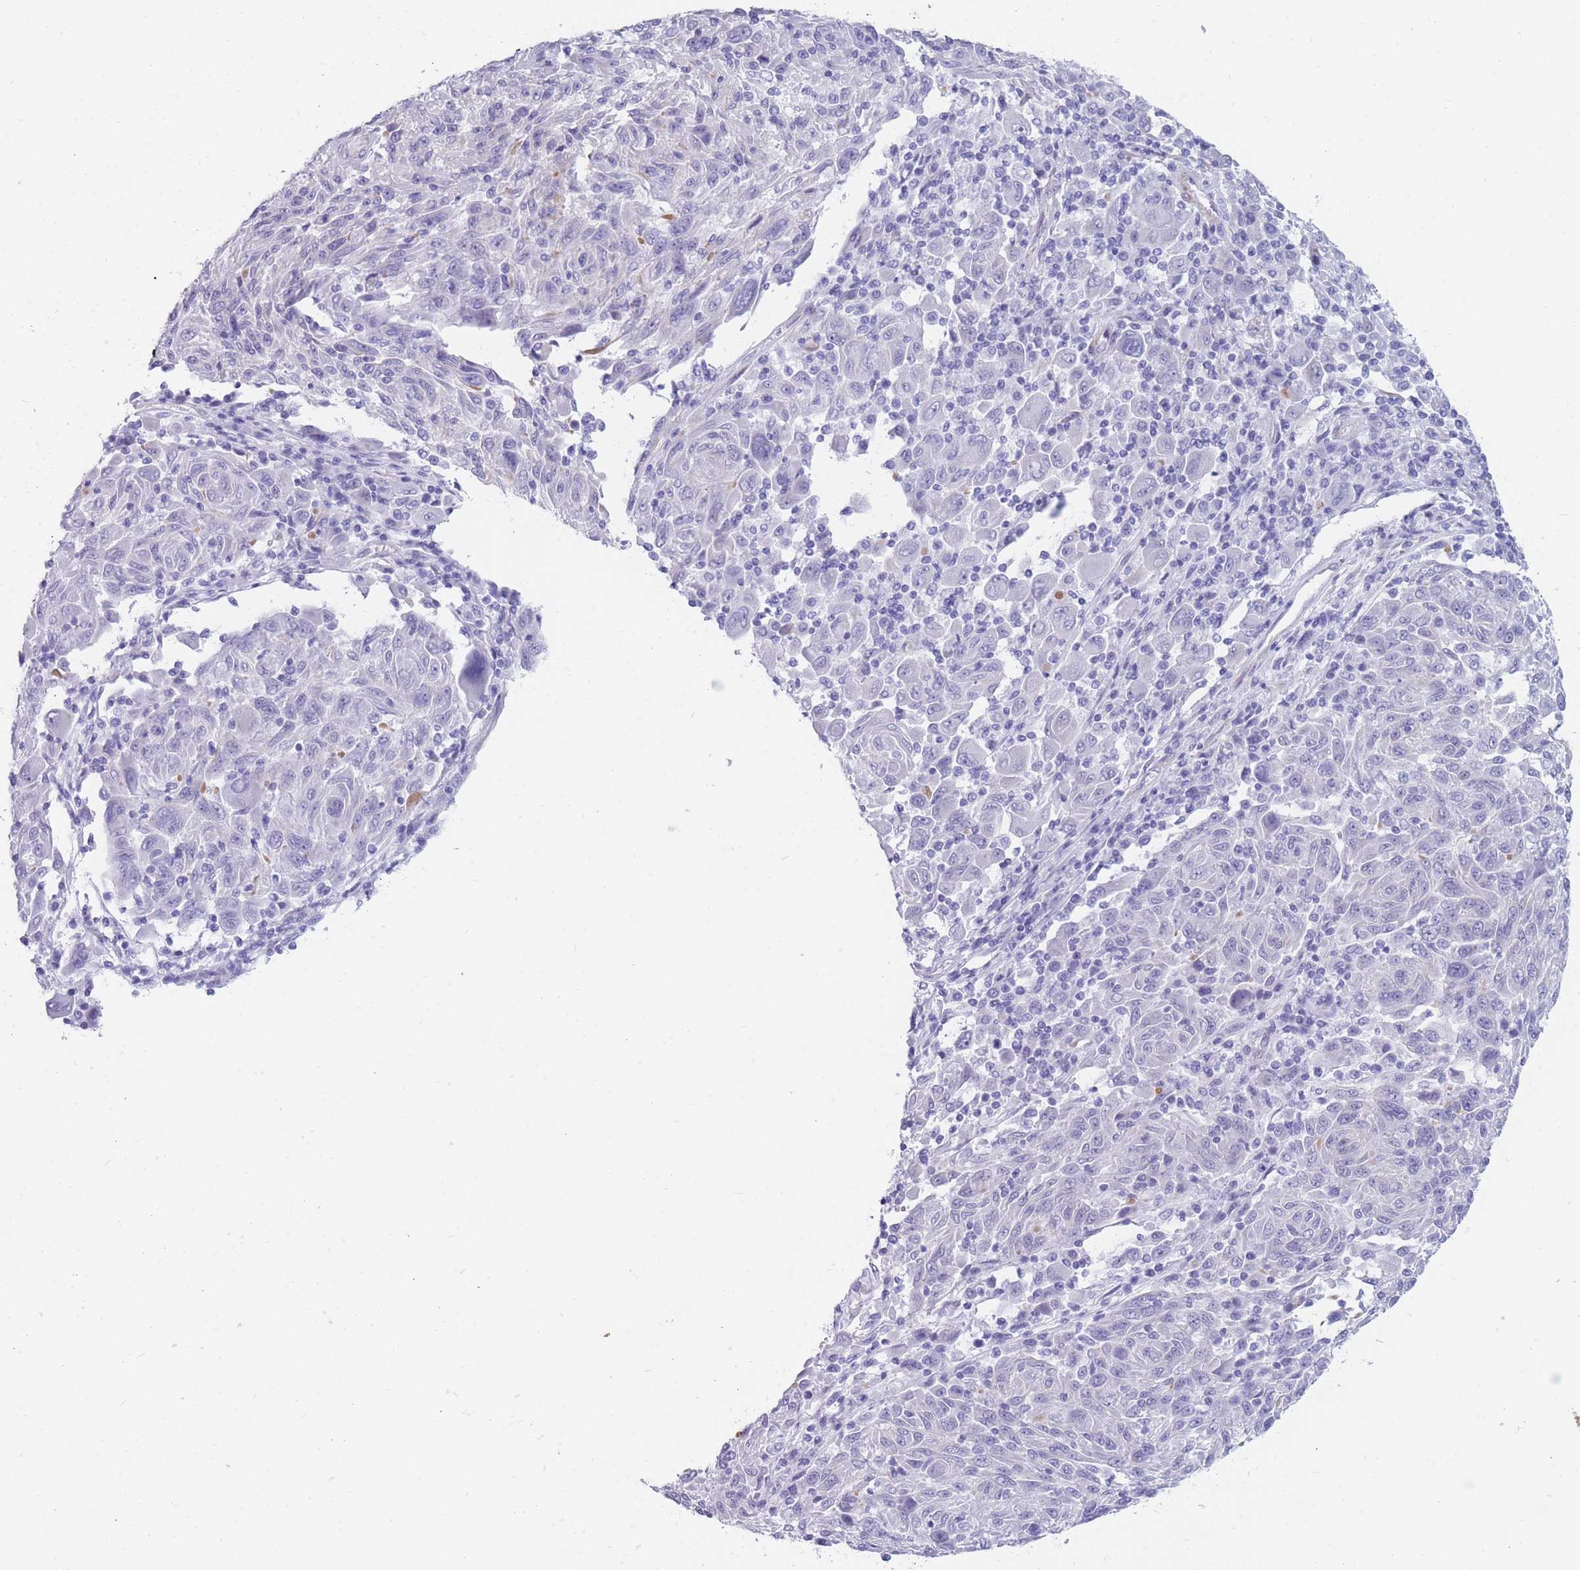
{"staining": {"intensity": "negative", "quantity": "none", "location": "none"}, "tissue": "melanoma", "cell_type": "Tumor cells", "image_type": "cancer", "snomed": [{"axis": "morphology", "description": "Malignant melanoma, NOS"}, {"axis": "topography", "description": "Skin"}], "caption": "The image demonstrates no significant expression in tumor cells of malignant melanoma.", "gene": "MTSS2", "patient": {"sex": "male", "age": 53}}